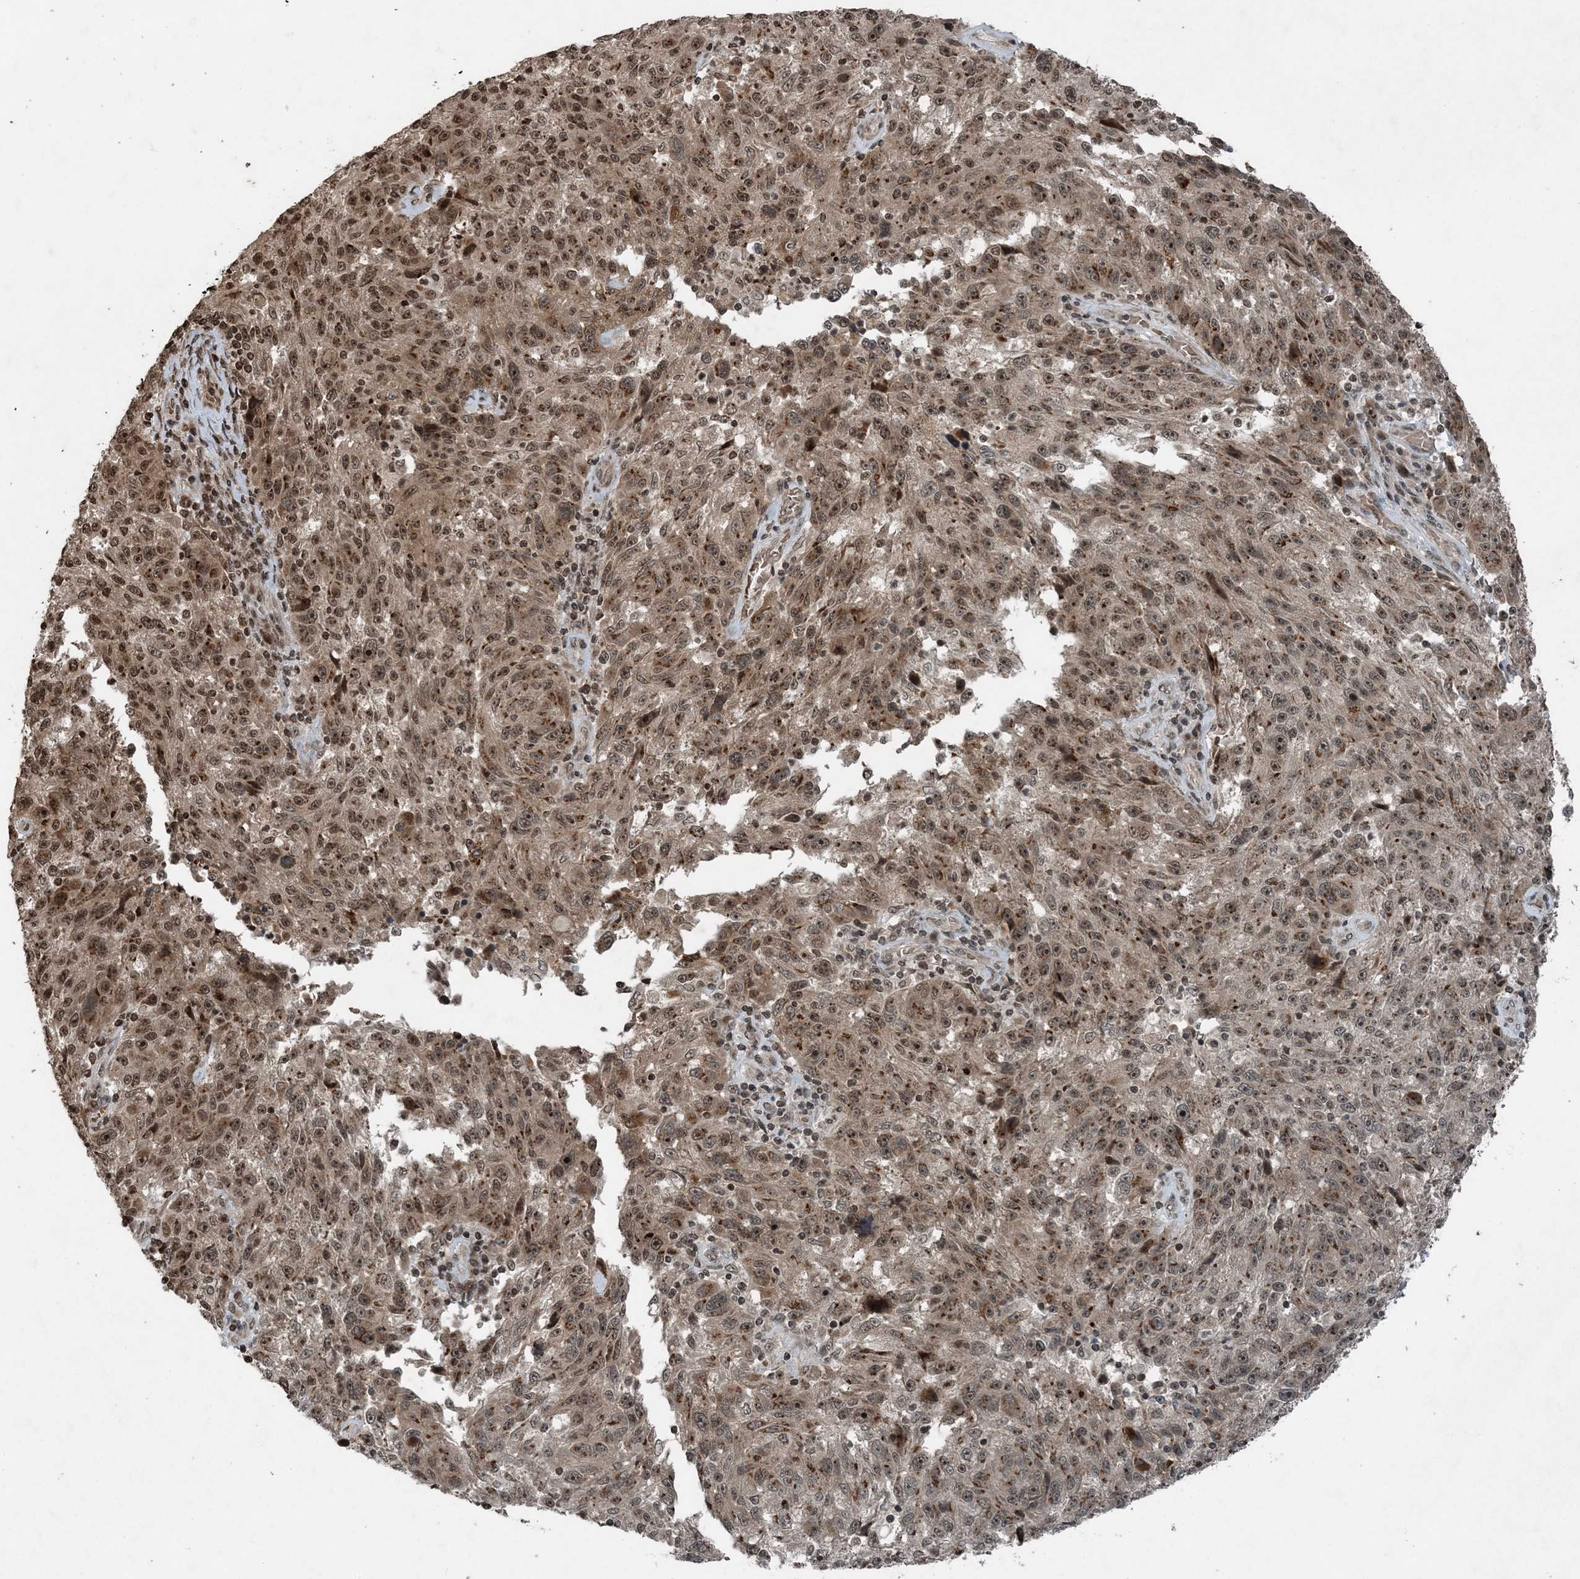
{"staining": {"intensity": "moderate", "quantity": ">75%", "location": "cytoplasmic/membranous,nuclear"}, "tissue": "melanoma", "cell_type": "Tumor cells", "image_type": "cancer", "snomed": [{"axis": "morphology", "description": "Malignant melanoma, NOS"}, {"axis": "topography", "description": "Skin"}], "caption": "Immunohistochemical staining of human malignant melanoma exhibits medium levels of moderate cytoplasmic/membranous and nuclear positivity in approximately >75% of tumor cells.", "gene": "ZFAND2B", "patient": {"sex": "male", "age": 53}}